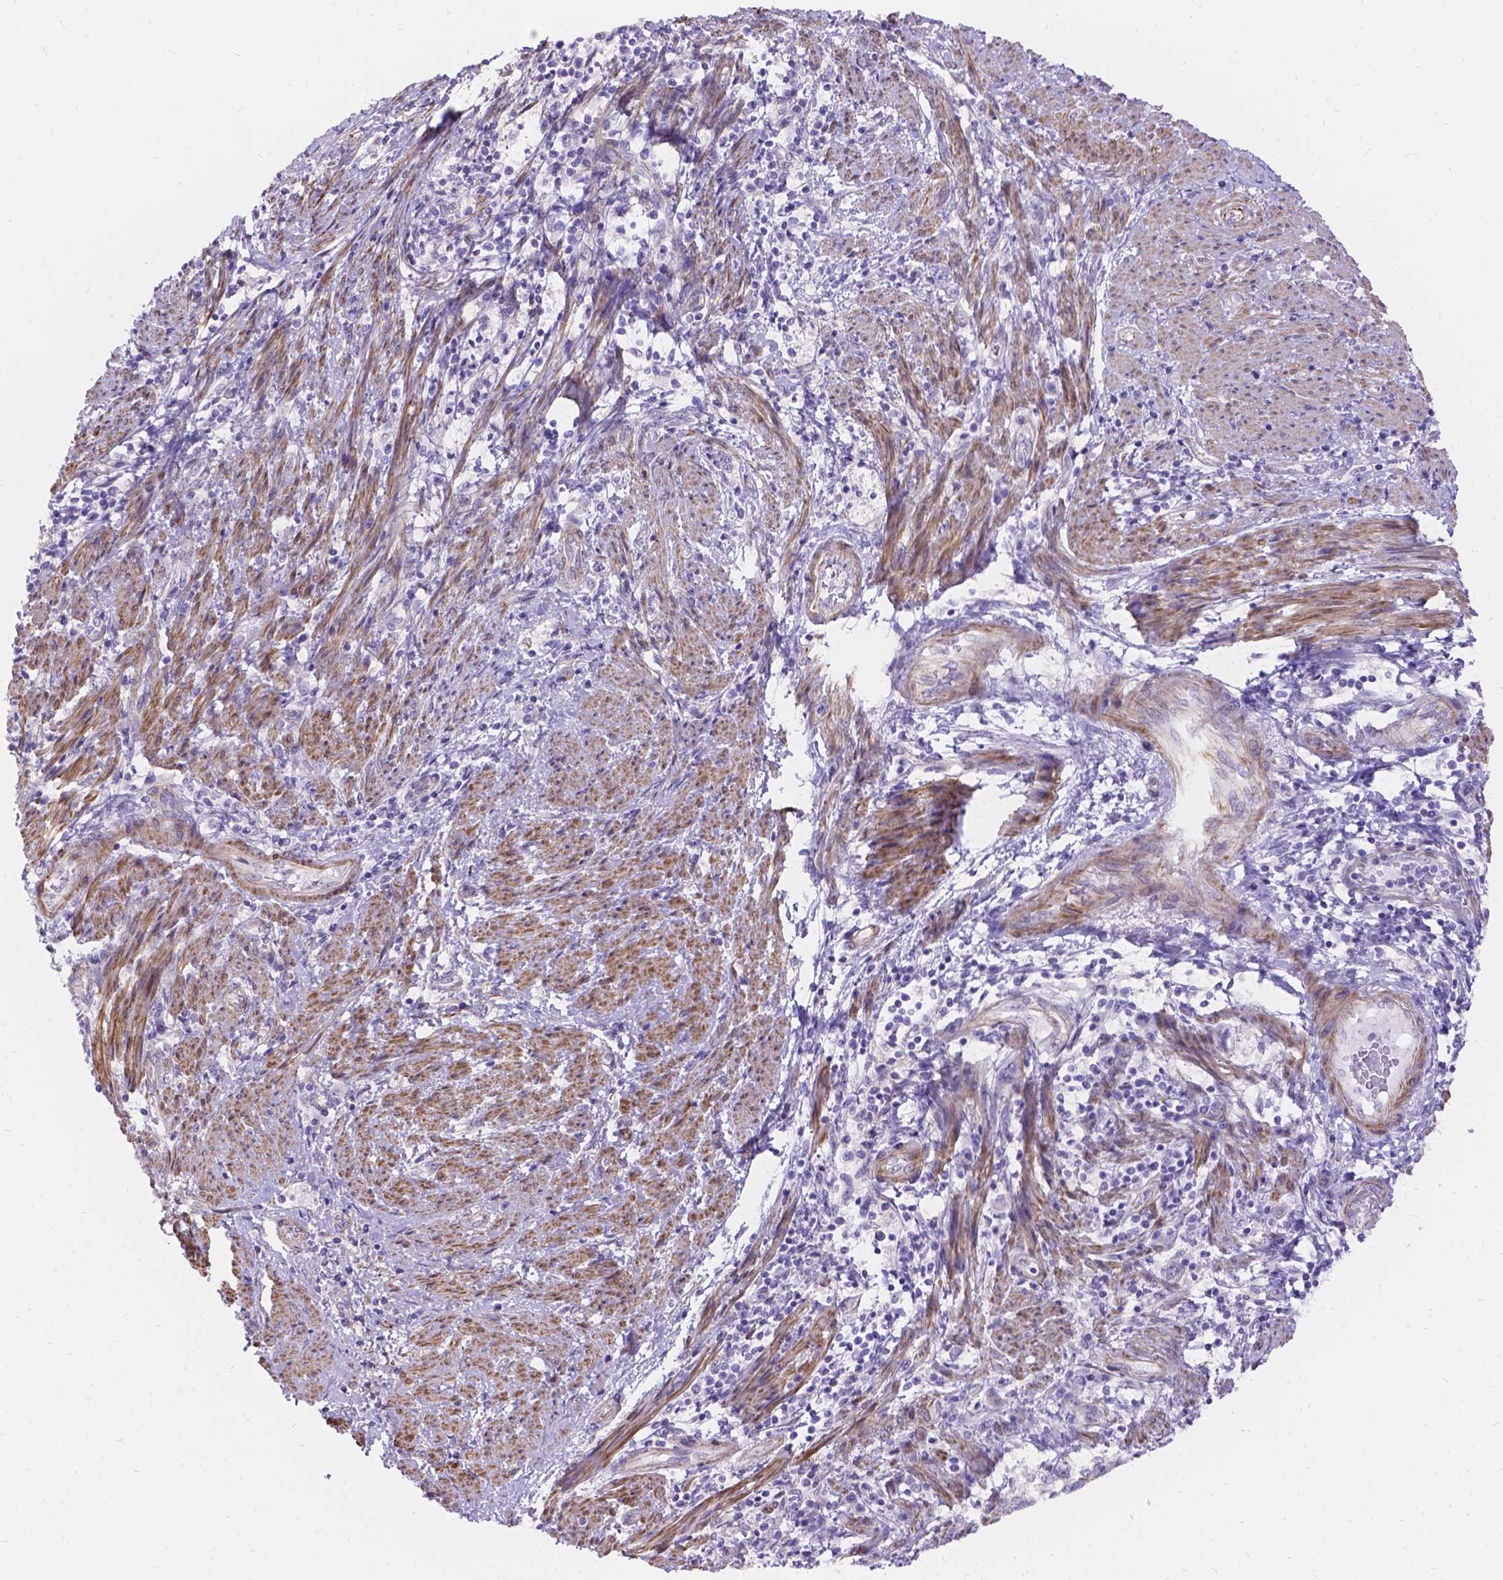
{"staining": {"intensity": "moderate", "quantity": "<25%", "location": "cytoplasmic/membranous"}, "tissue": "endometrial cancer", "cell_type": "Tumor cells", "image_type": "cancer", "snomed": [{"axis": "morphology", "description": "Adenocarcinoma, NOS"}, {"axis": "topography", "description": "Endometrium"}], "caption": "Immunohistochemical staining of adenocarcinoma (endometrial) reveals low levels of moderate cytoplasmic/membranous protein expression in about <25% of tumor cells.", "gene": "PALS1", "patient": {"sex": "female", "age": 65}}